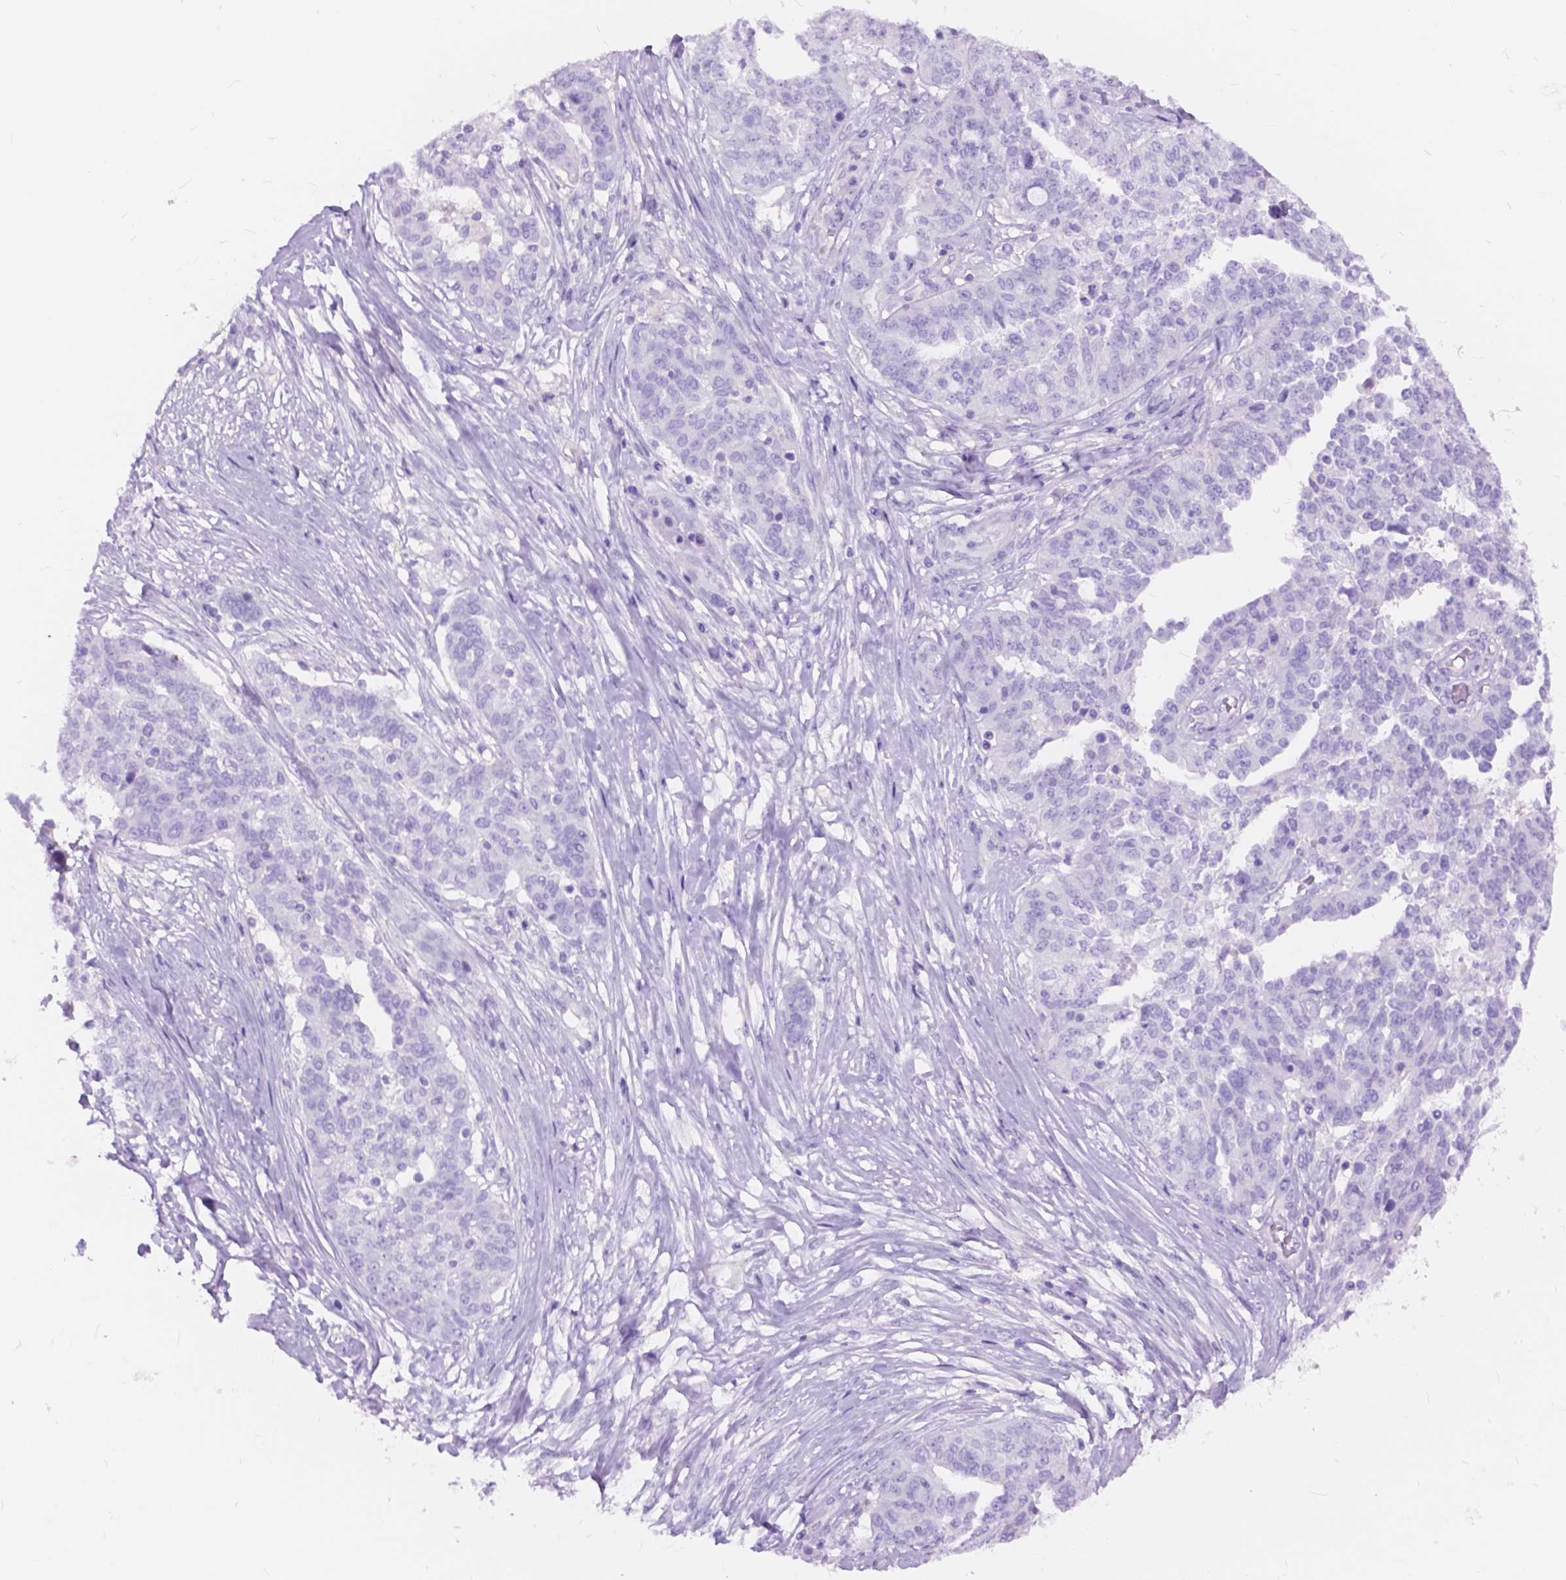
{"staining": {"intensity": "negative", "quantity": "none", "location": "none"}, "tissue": "ovarian cancer", "cell_type": "Tumor cells", "image_type": "cancer", "snomed": [{"axis": "morphology", "description": "Cystadenocarcinoma, serous, NOS"}, {"axis": "topography", "description": "Ovary"}], "caption": "A micrograph of human ovarian cancer is negative for staining in tumor cells.", "gene": "FOXL2", "patient": {"sex": "female", "age": 67}}